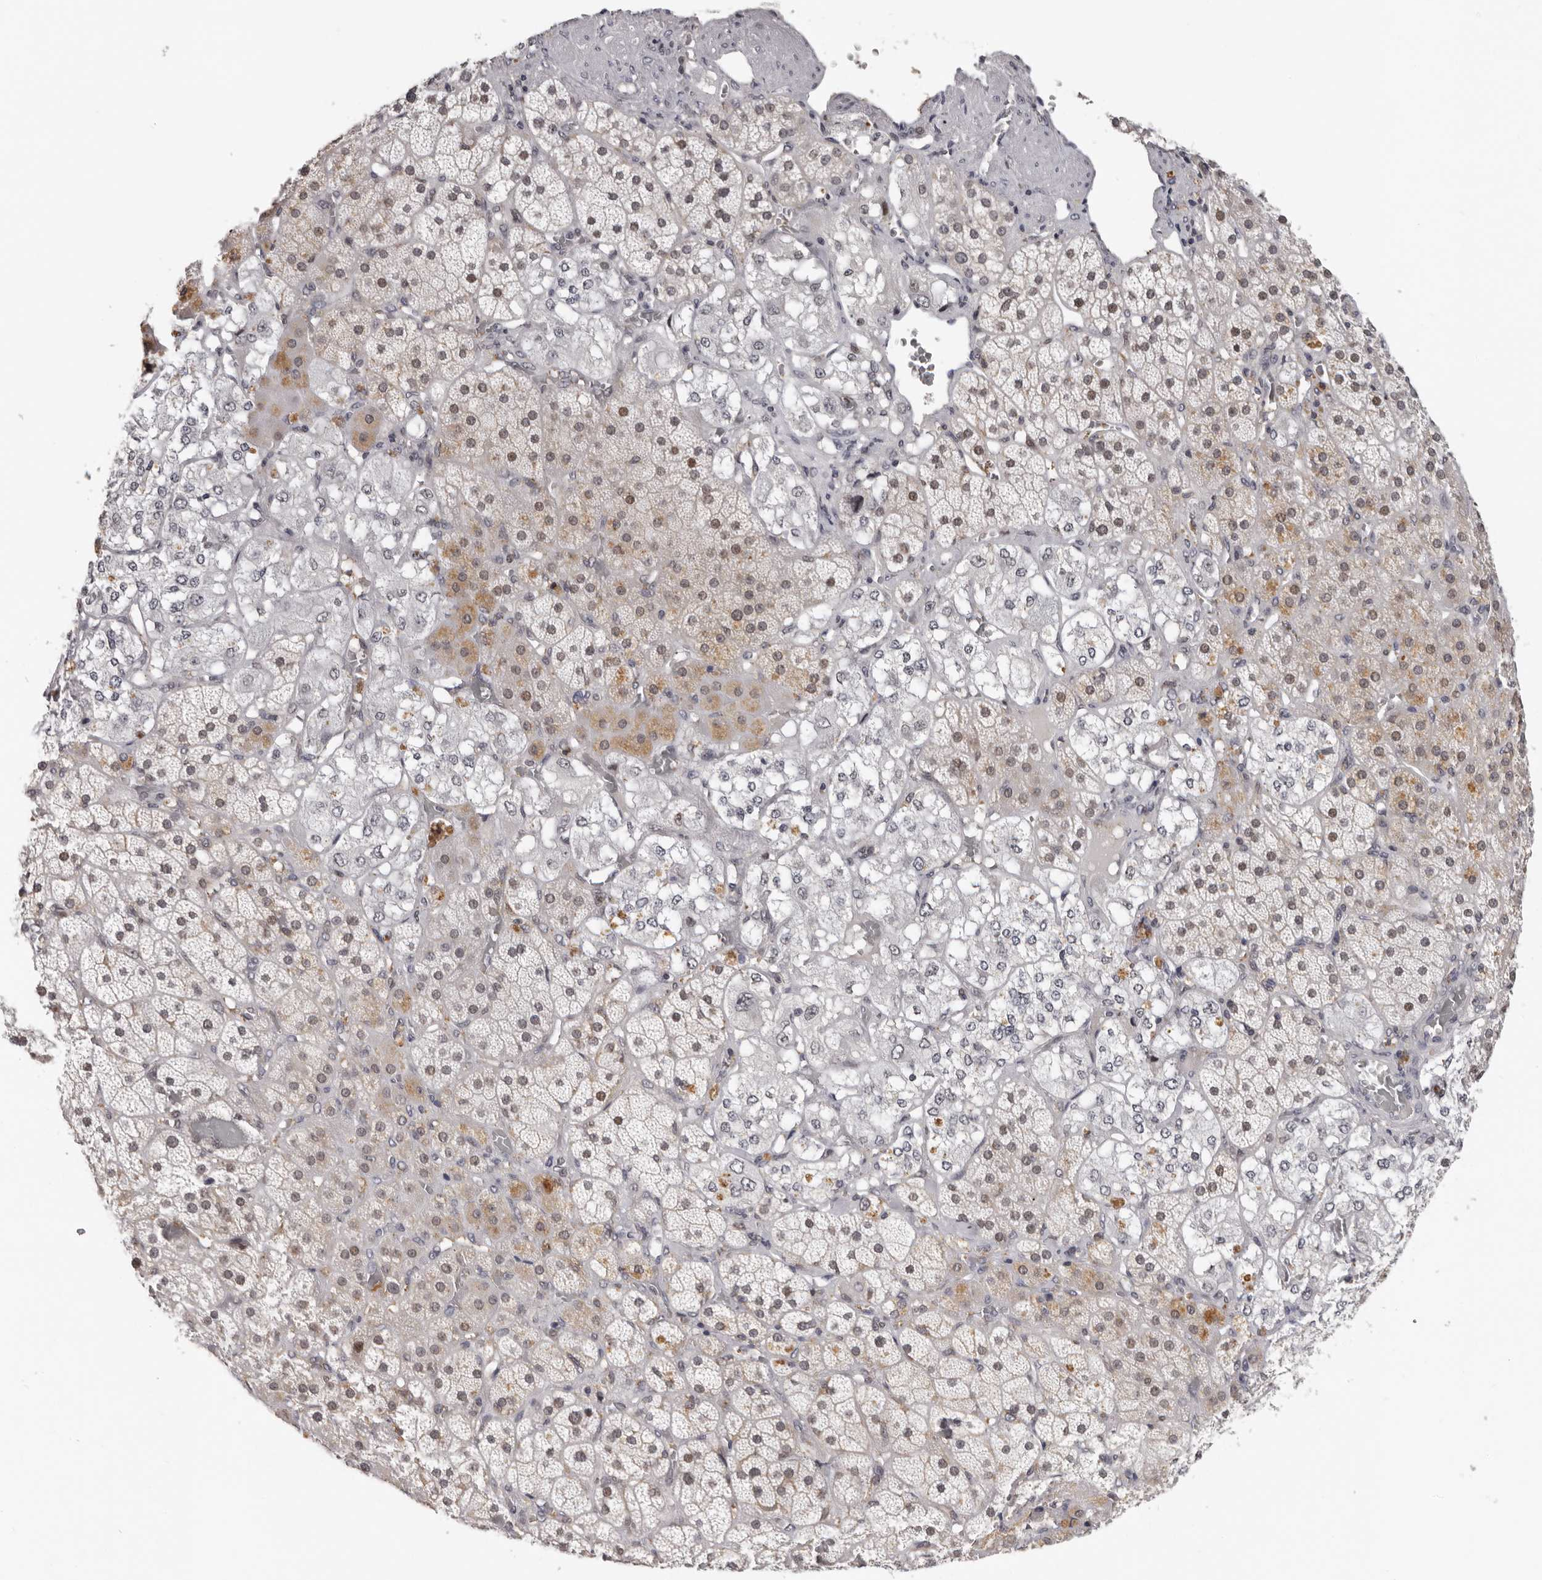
{"staining": {"intensity": "weak", "quantity": "<25%", "location": "cytoplasmic/membranous"}, "tissue": "adrenal gland", "cell_type": "Glandular cells", "image_type": "normal", "snomed": [{"axis": "morphology", "description": "Normal tissue, NOS"}, {"axis": "topography", "description": "Adrenal gland"}], "caption": "Immunohistochemistry micrograph of normal adrenal gland: adrenal gland stained with DAB displays no significant protein staining in glandular cells.", "gene": "KIF2B", "patient": {"sex": "male", "age": 57}}